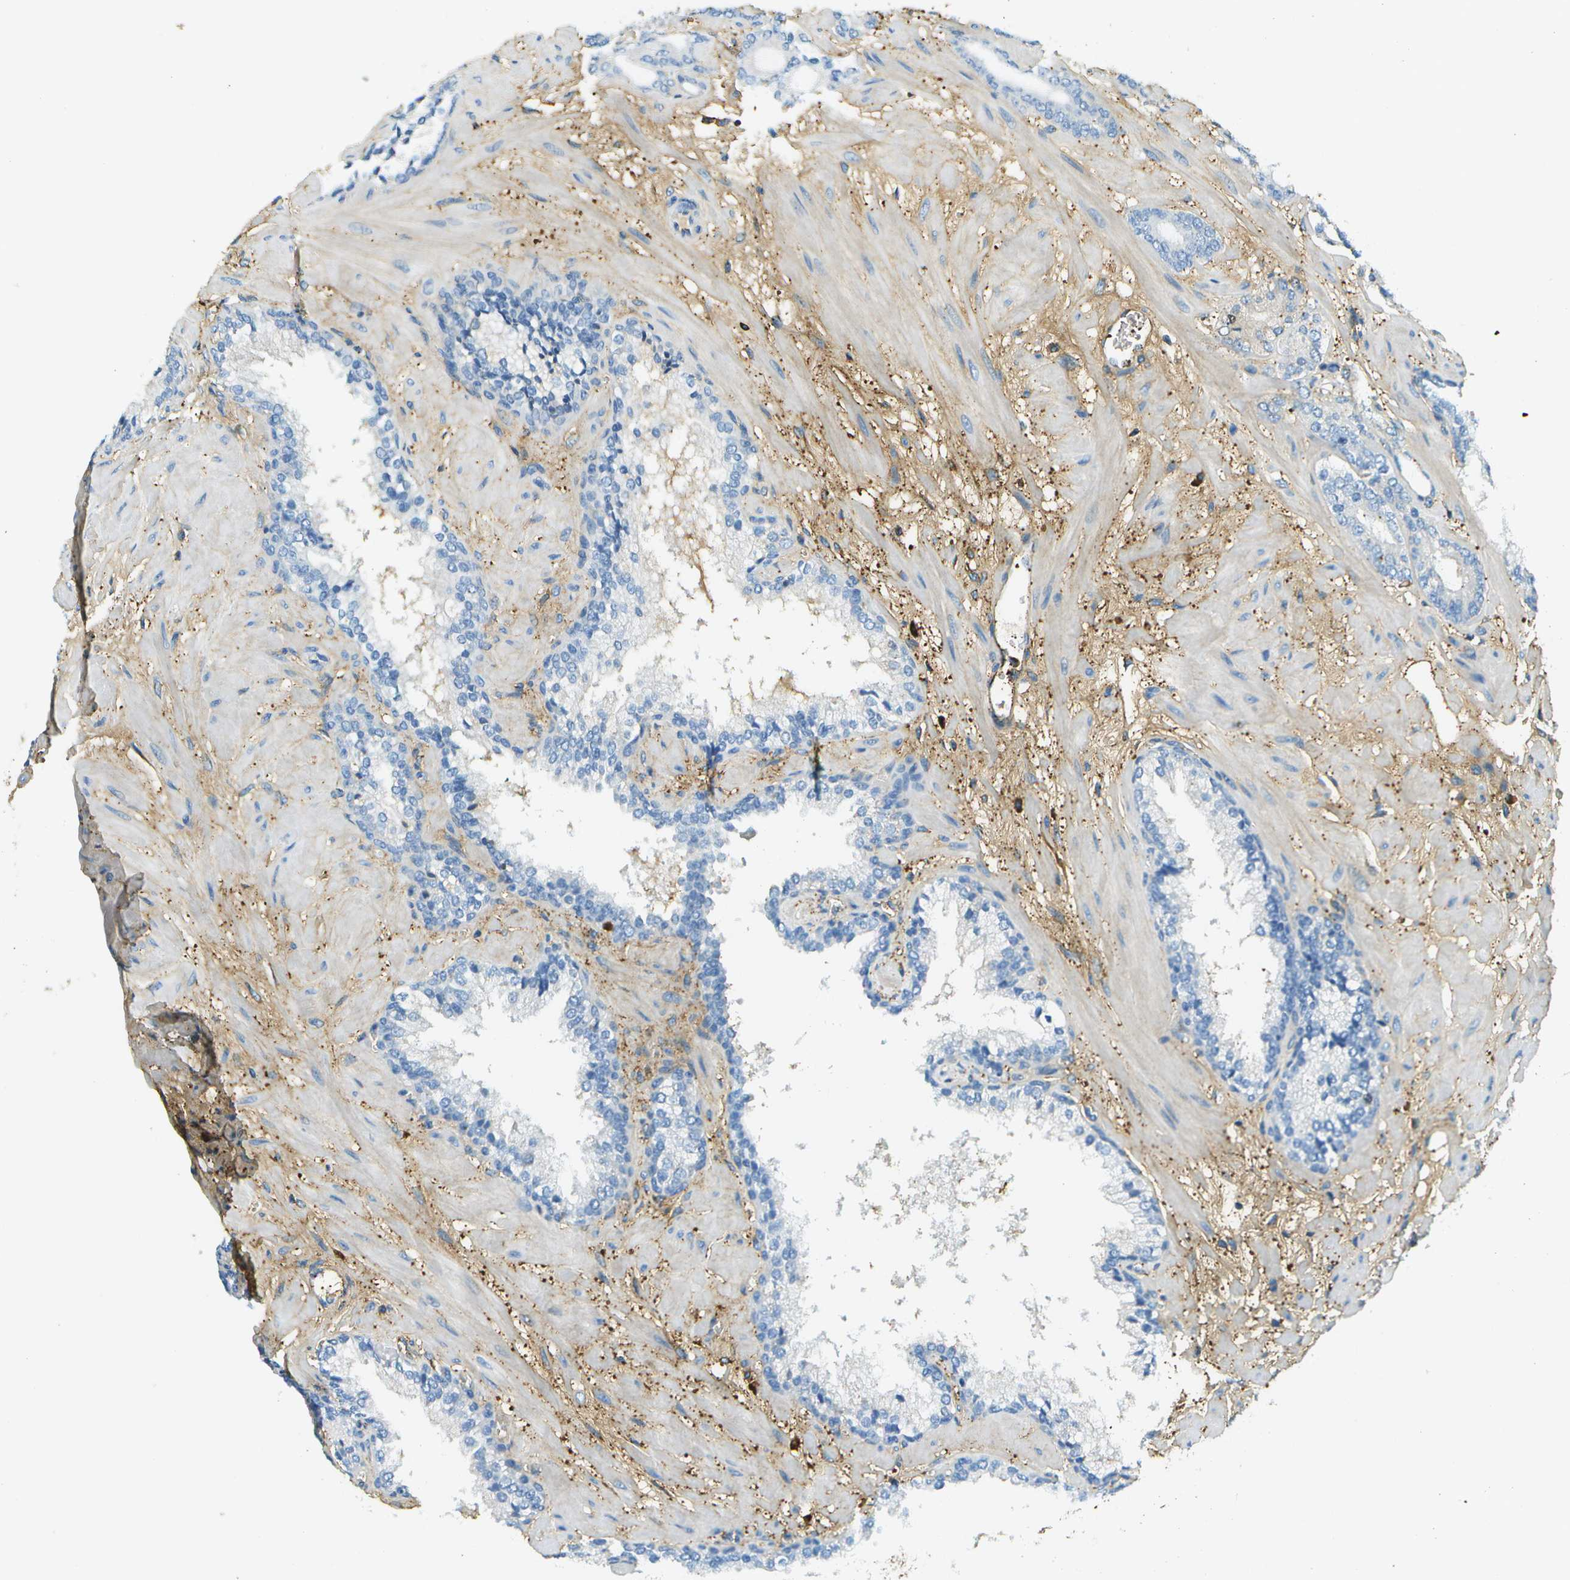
{"staining": {"intensity": "negative", "quantity": "none", "location": "none"}, "tissue": "prostate cancer", "cell_type": "Tumor cells", "image_type": "cancer", "snomed": [{"axis": "morphology", "description": "Adenocarcinoma, Low grade"}, {"axis": "topography", "description": "Prostate"}], "caption": "A micrograph of human low-grade adenocarcinoma (prostate) is negative for staining in tumor cells. Nuclei are stained in blue.", "gene": "DCN", "patient": {"sex": "male", "age": 63}}